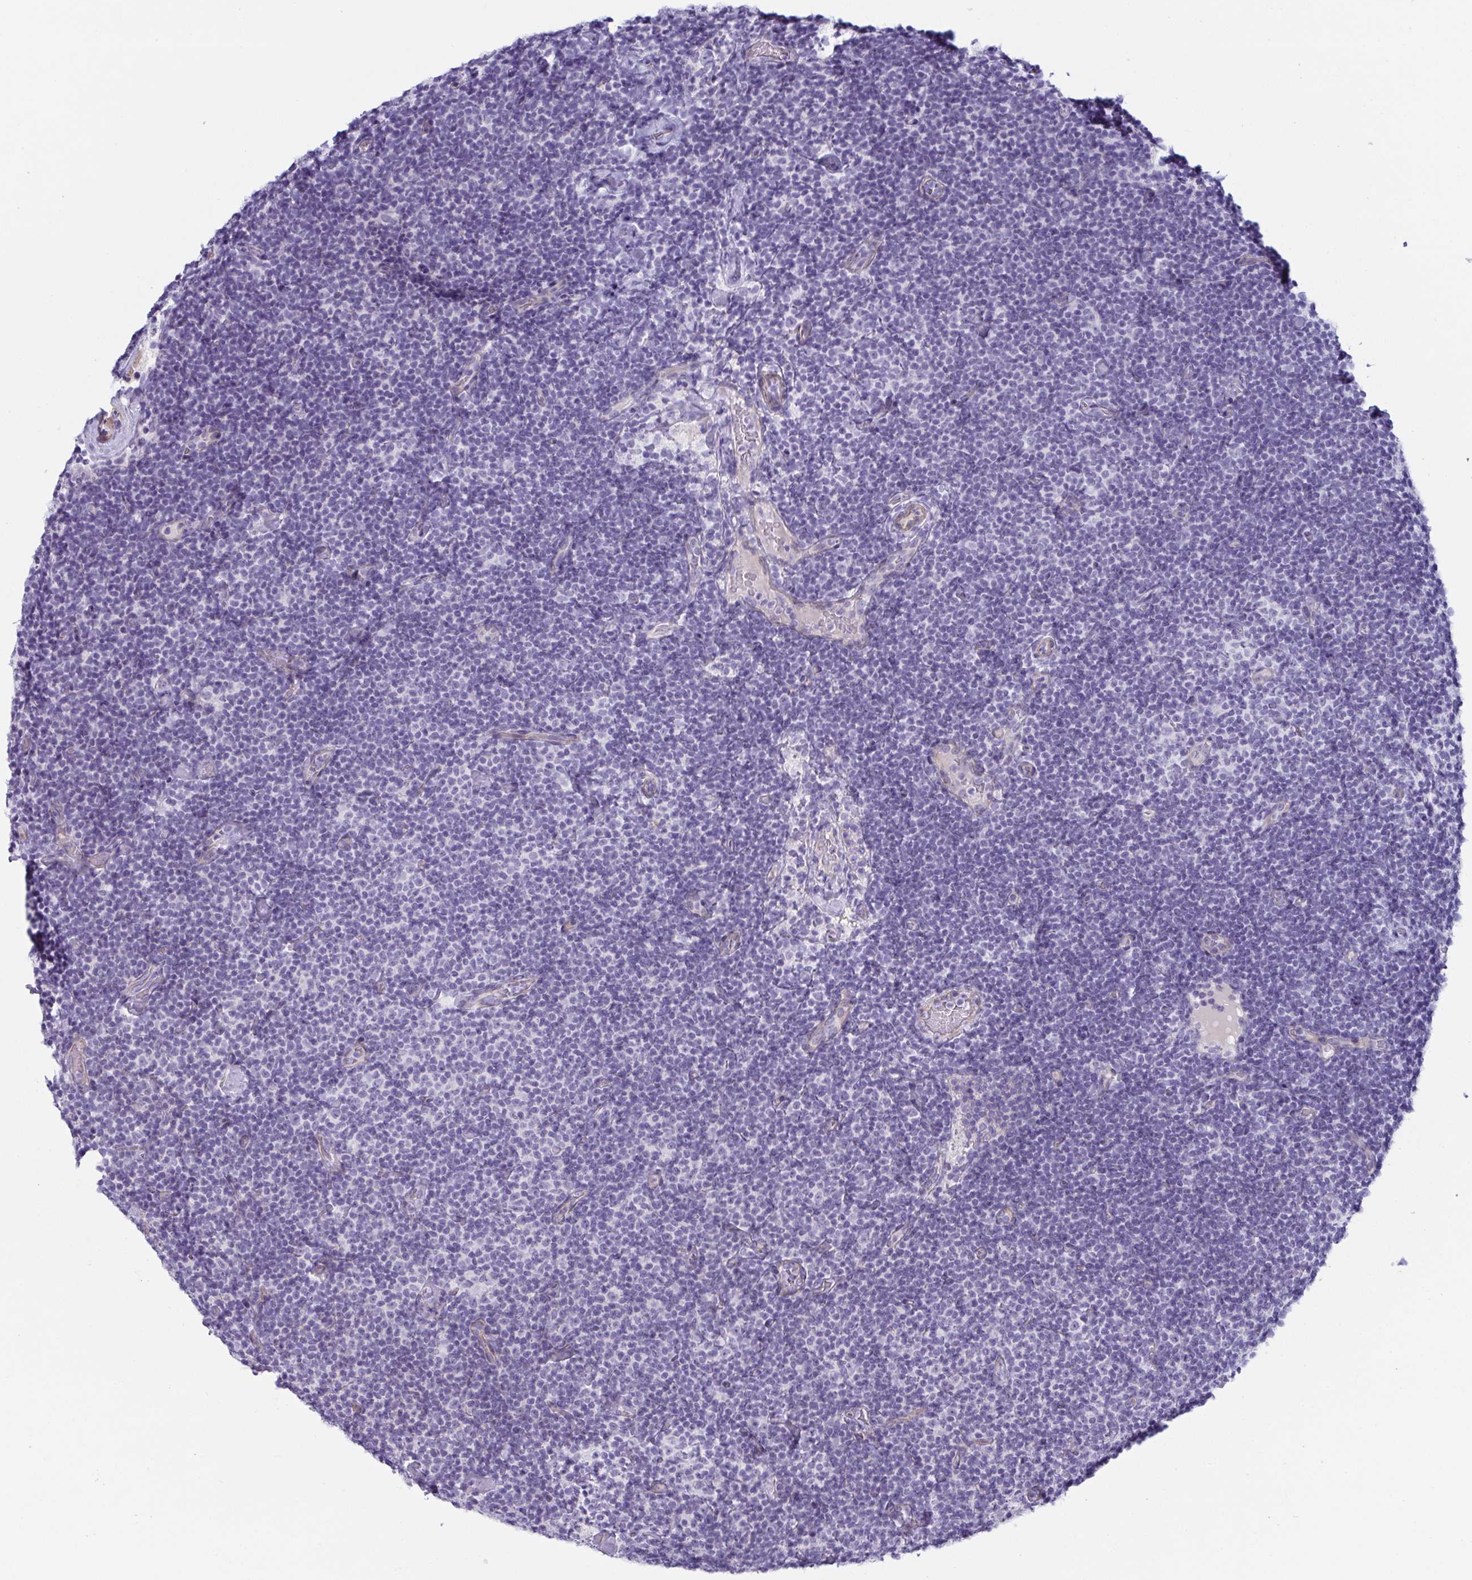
{"staining": {"intensity": "negative", "quantity": "none", "location": "none"}, "tissue": "lymphoma", "cell_type": "Tumor cells", "image_type": "cancer", "snomed": [{"axis": "morphology", "description": "Malignant lymphoma, non-Hodgkin's type, Low grade"}, {"axis": "topography", "description": "Lymph node"}], "caption": "Immunohistochemistry image of neoplastic tissue: human lymphoma stained with DAB (3,3'-diaminobenzidine) reveals no significant protein positivity in tumor cells.", "gene": "OR5P3", "patient": {"sex": "male", "age": 81}}